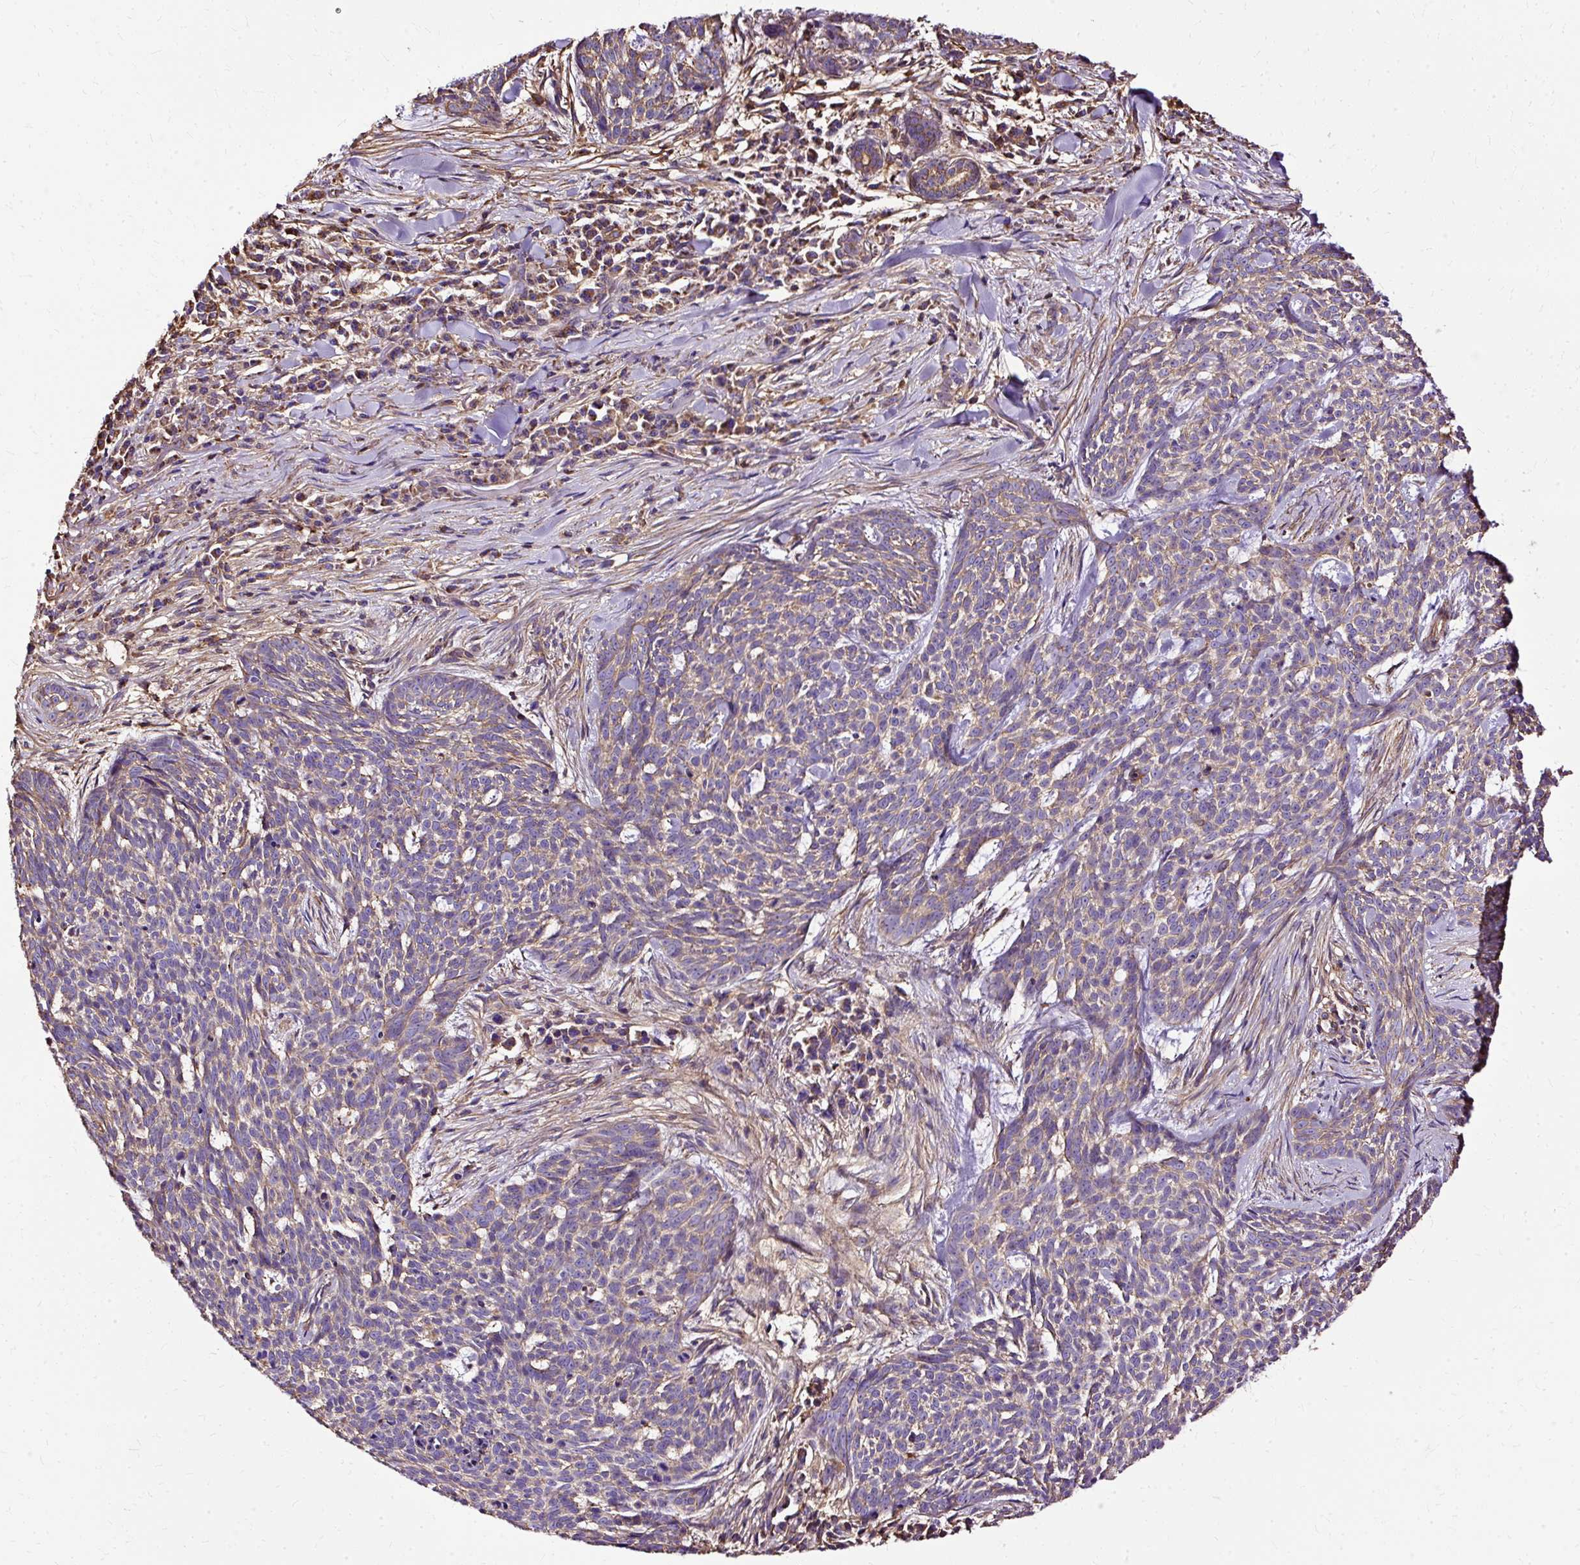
{"staining": {"intensity": "weak", "quantity": "25%-75%", "location": "cytoplasmic/membranous"}, "tissue": "skin cancer", "cell_type": "Tumor cells", "image_type": "cancer", "snomed": [{"axis": "morphology", "description": "Basal cell carcinoma"}, {"axis": "topography", "description": "Skin"}], "caption": "Skin basal cell carcinoma was stained to show a protein in brown. There is low levels of weak cytoplasmic/membranous positivity in about 25%-75% of tumor cells.", "gene": "KLHL11", "patient": {"sex": "female", "age": 93}}